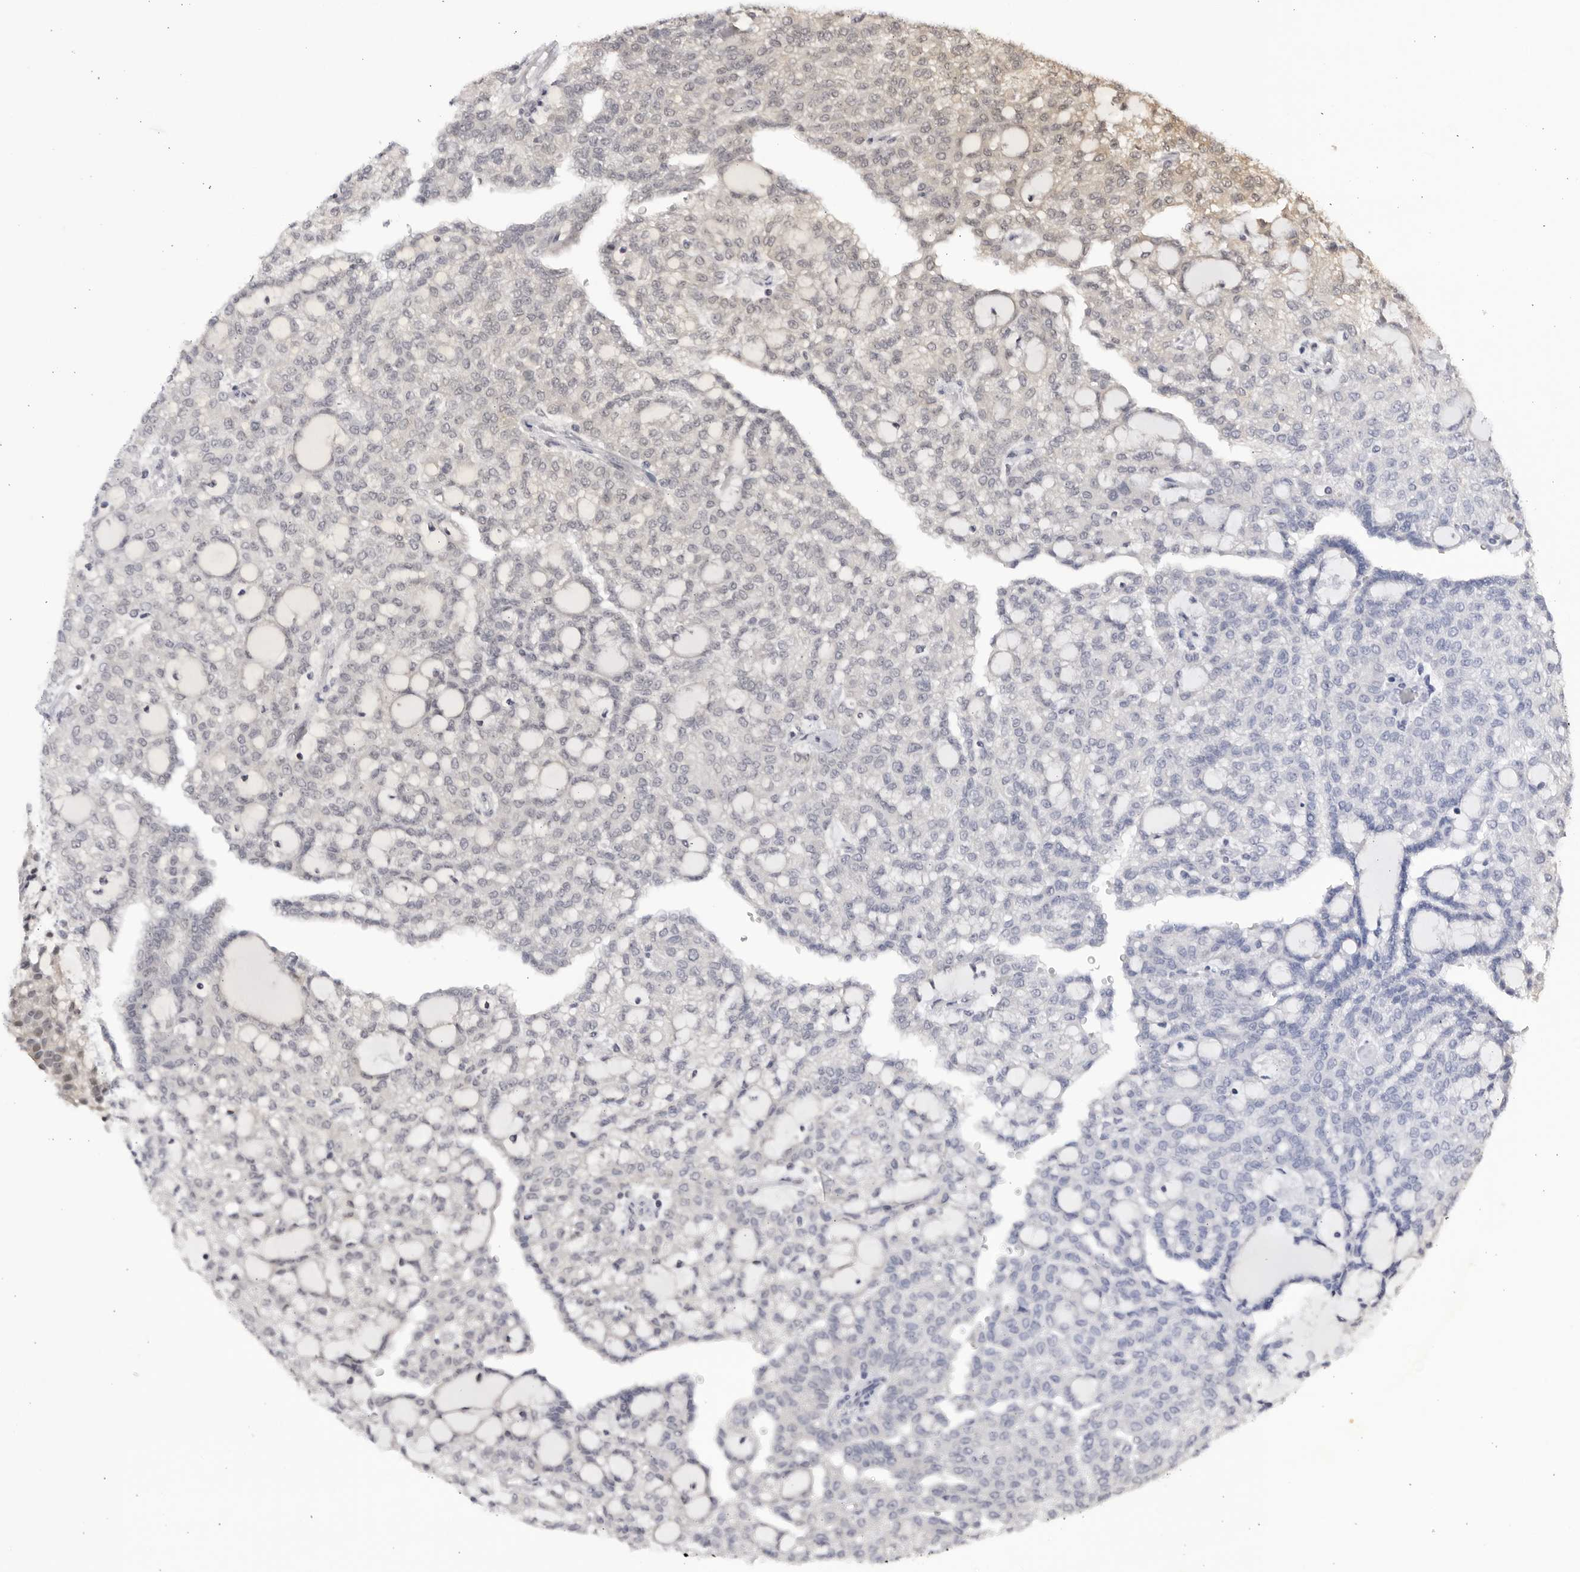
{"staining": {"intensity": "negative", "quantity": "none", "location": "none"}, "tissue": "renal cancer", "cell_type": "Tumor cells", "image_type": "cancer", "snomed": [{"axis": "morphology", "description": "Adenocarcinoma, NOS"}, {"axis": "topography", "description": "Kidney"}], "caption": "Immunohistochemical staining of renal cancer (adenocarcinoma) displays no significant staining in tumor cells. Nuclei are stained in blue.", "gene": "RASGEF1C", "patient": {"sex": "male", "age": 63}}